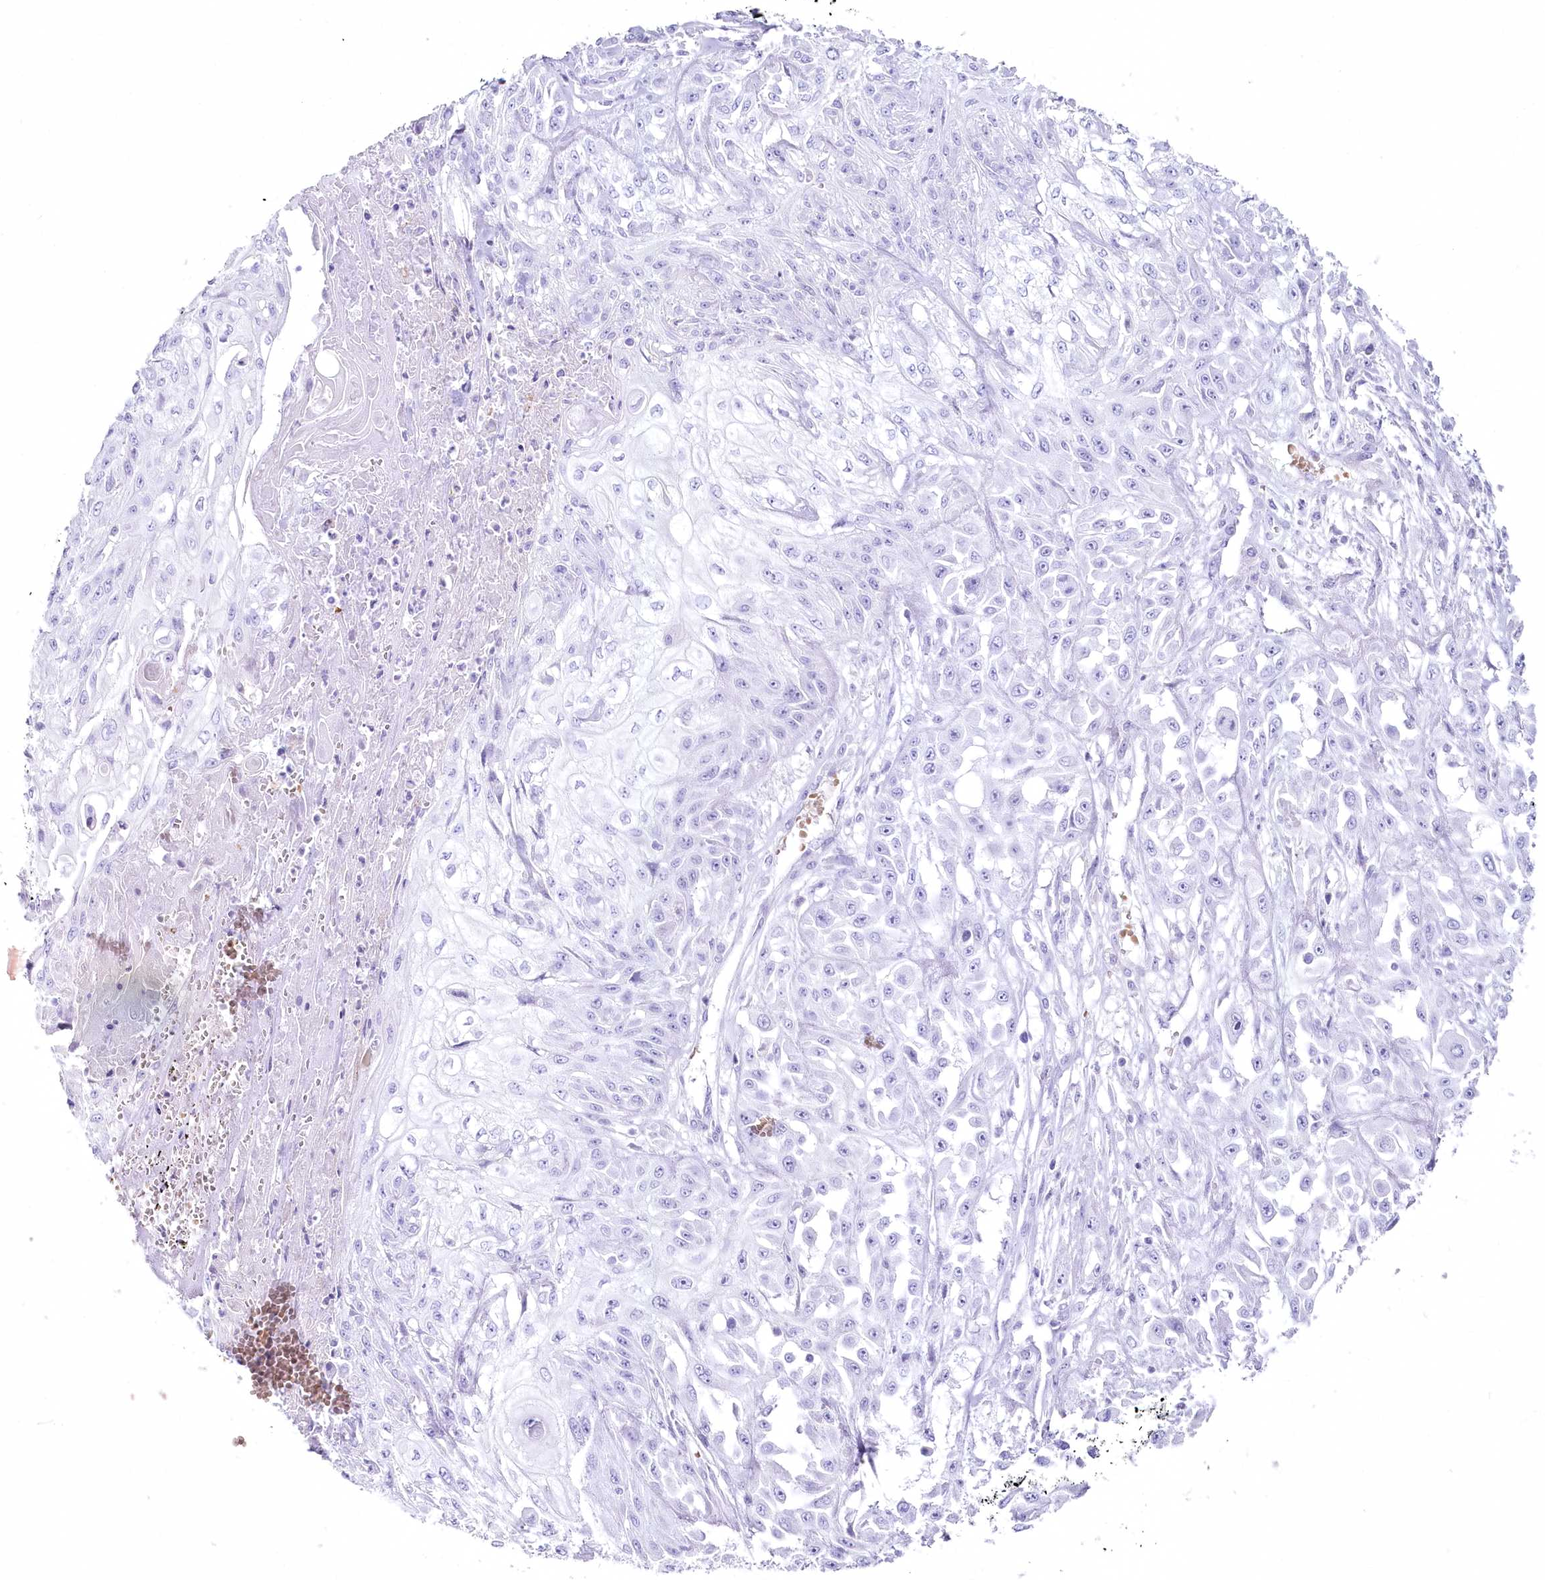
{"staining": {"intensity": "negative", "quantity": "none", "location": "none"}, "tissue": "skin cancer", "cell_type": "Tumor cells", "image_type": "cancer", "snomed": [{"axis": "morphology", "description": "Squamous cell carcinoma, NOS"}, {"axis": "morphology", "description": "Squamous cell carcinoma, metastatic, NOS"}, {"axis": "topography", "description": "Skin"}, {"axis": "topography", "description": "Lymph node"}], "caption": "Immunohistochemistry (IHC) histopathology image of skin squamous cell carcinoma stained for a protein (brown), which reveals no positivity in tumor cells. (DAB (3,3'-diaminobenzidine) IHC, high magnification).", "gene": "IFIT5", "patient": {"sex": "male", "age": 75}}